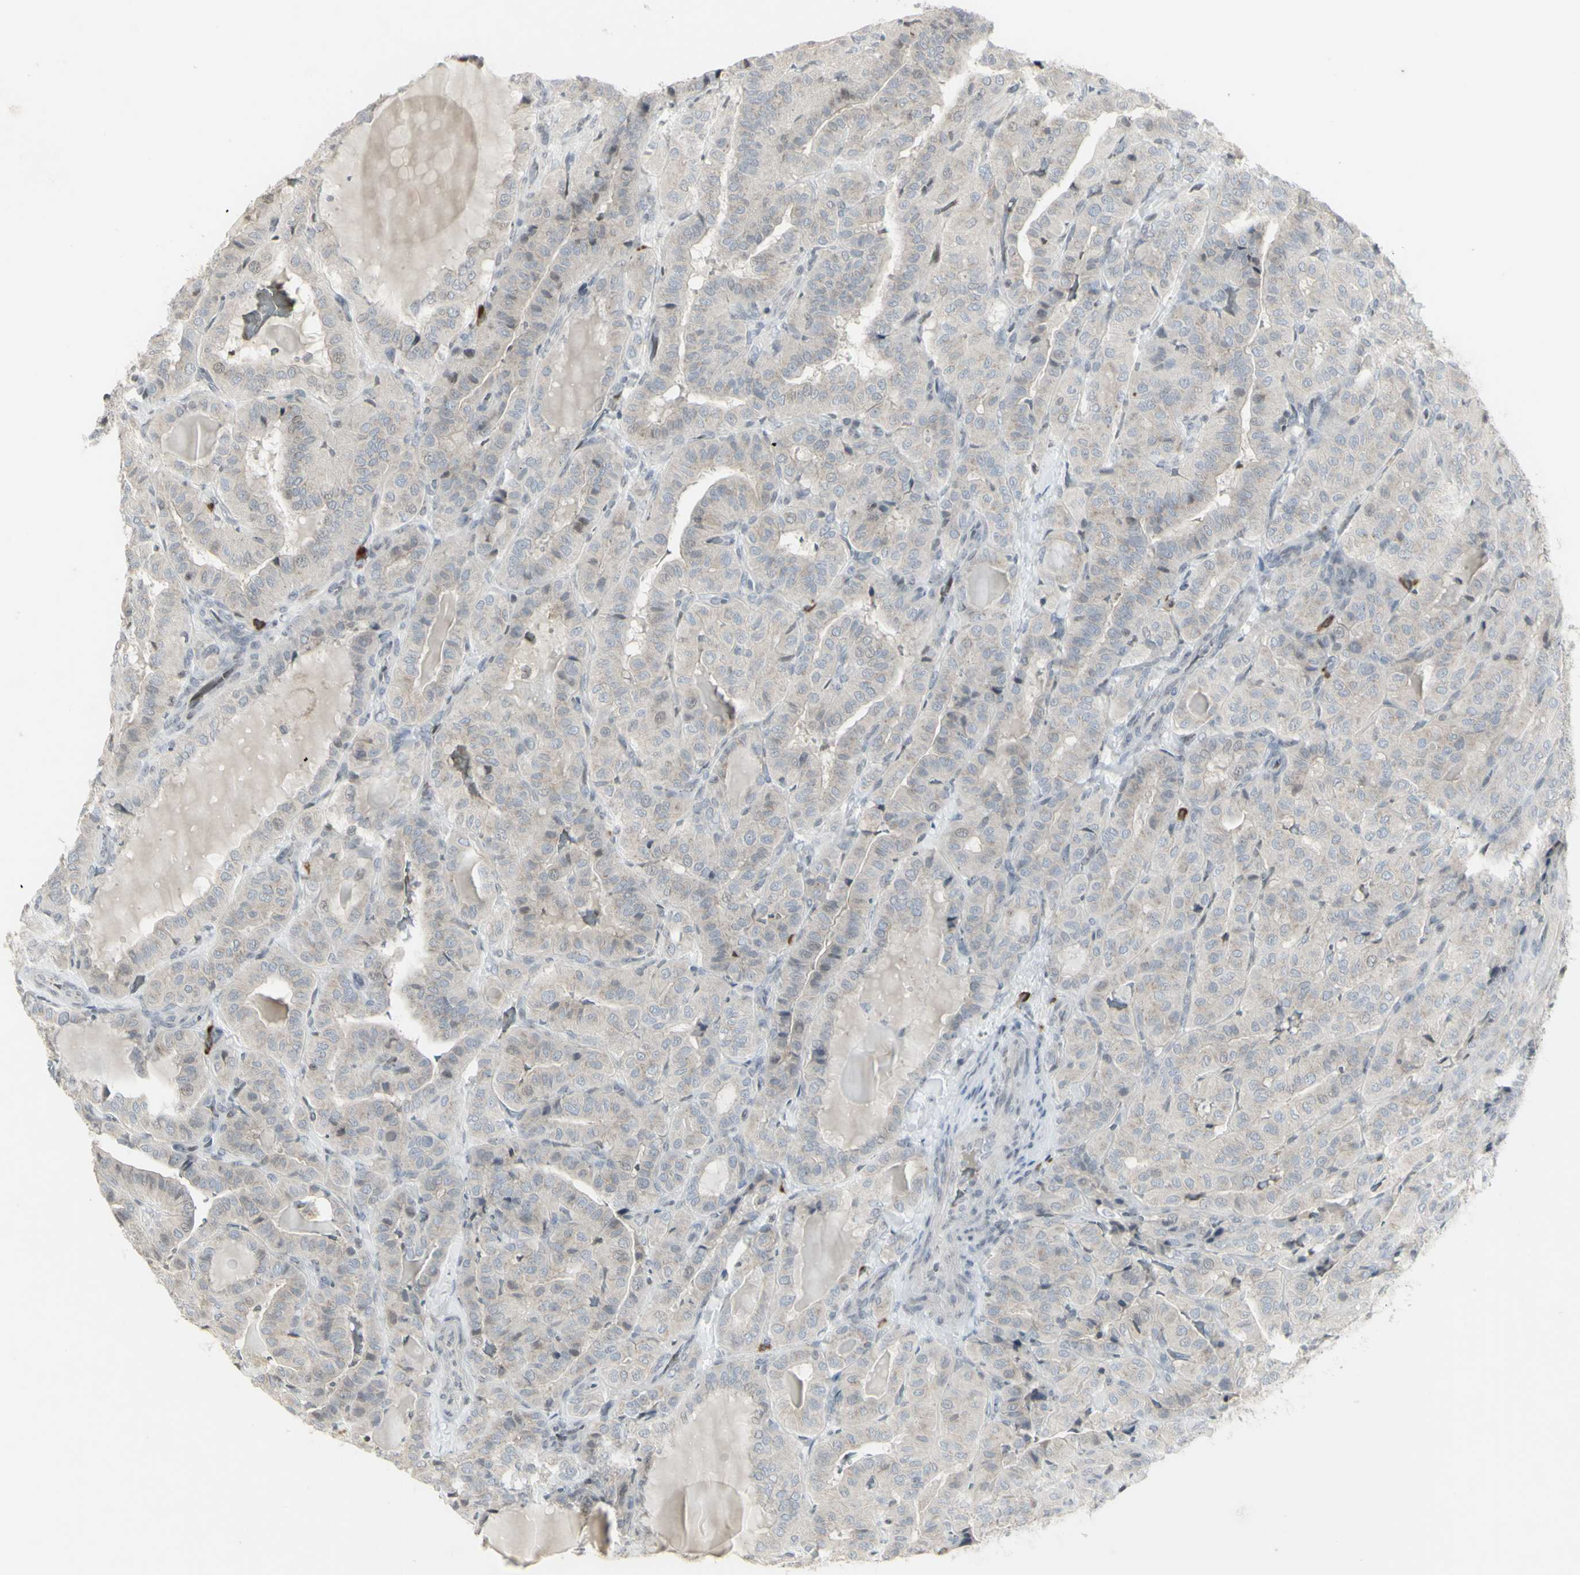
{"staining": {"intensity": "negative", "quantity": "none", "location": "none"}, "tissue": "thyroid cancer", "cell_type": "Tumor cells", "image_type": "cancer", "snomed": [{"axis": "morphology", "description": "Papillary adenocarcinoma, NOS"}, {"axis": "topography", "description": "Thyroid gland"}], "caption": "IHC histopathology image of human thyroid cancer (papillary adenocarcinoma) stained for a protein (brown), which shows no positivity in tumor cells. The staining was performed using DAB (3,3'-diaminobenzidine) to visualize the protein expression in brown, while the nuclei were stained in blue with hematoxylin (Magnification: 20x).", "gene": "MUC5AC", "patient": {"sex": "male", "age": 77}}